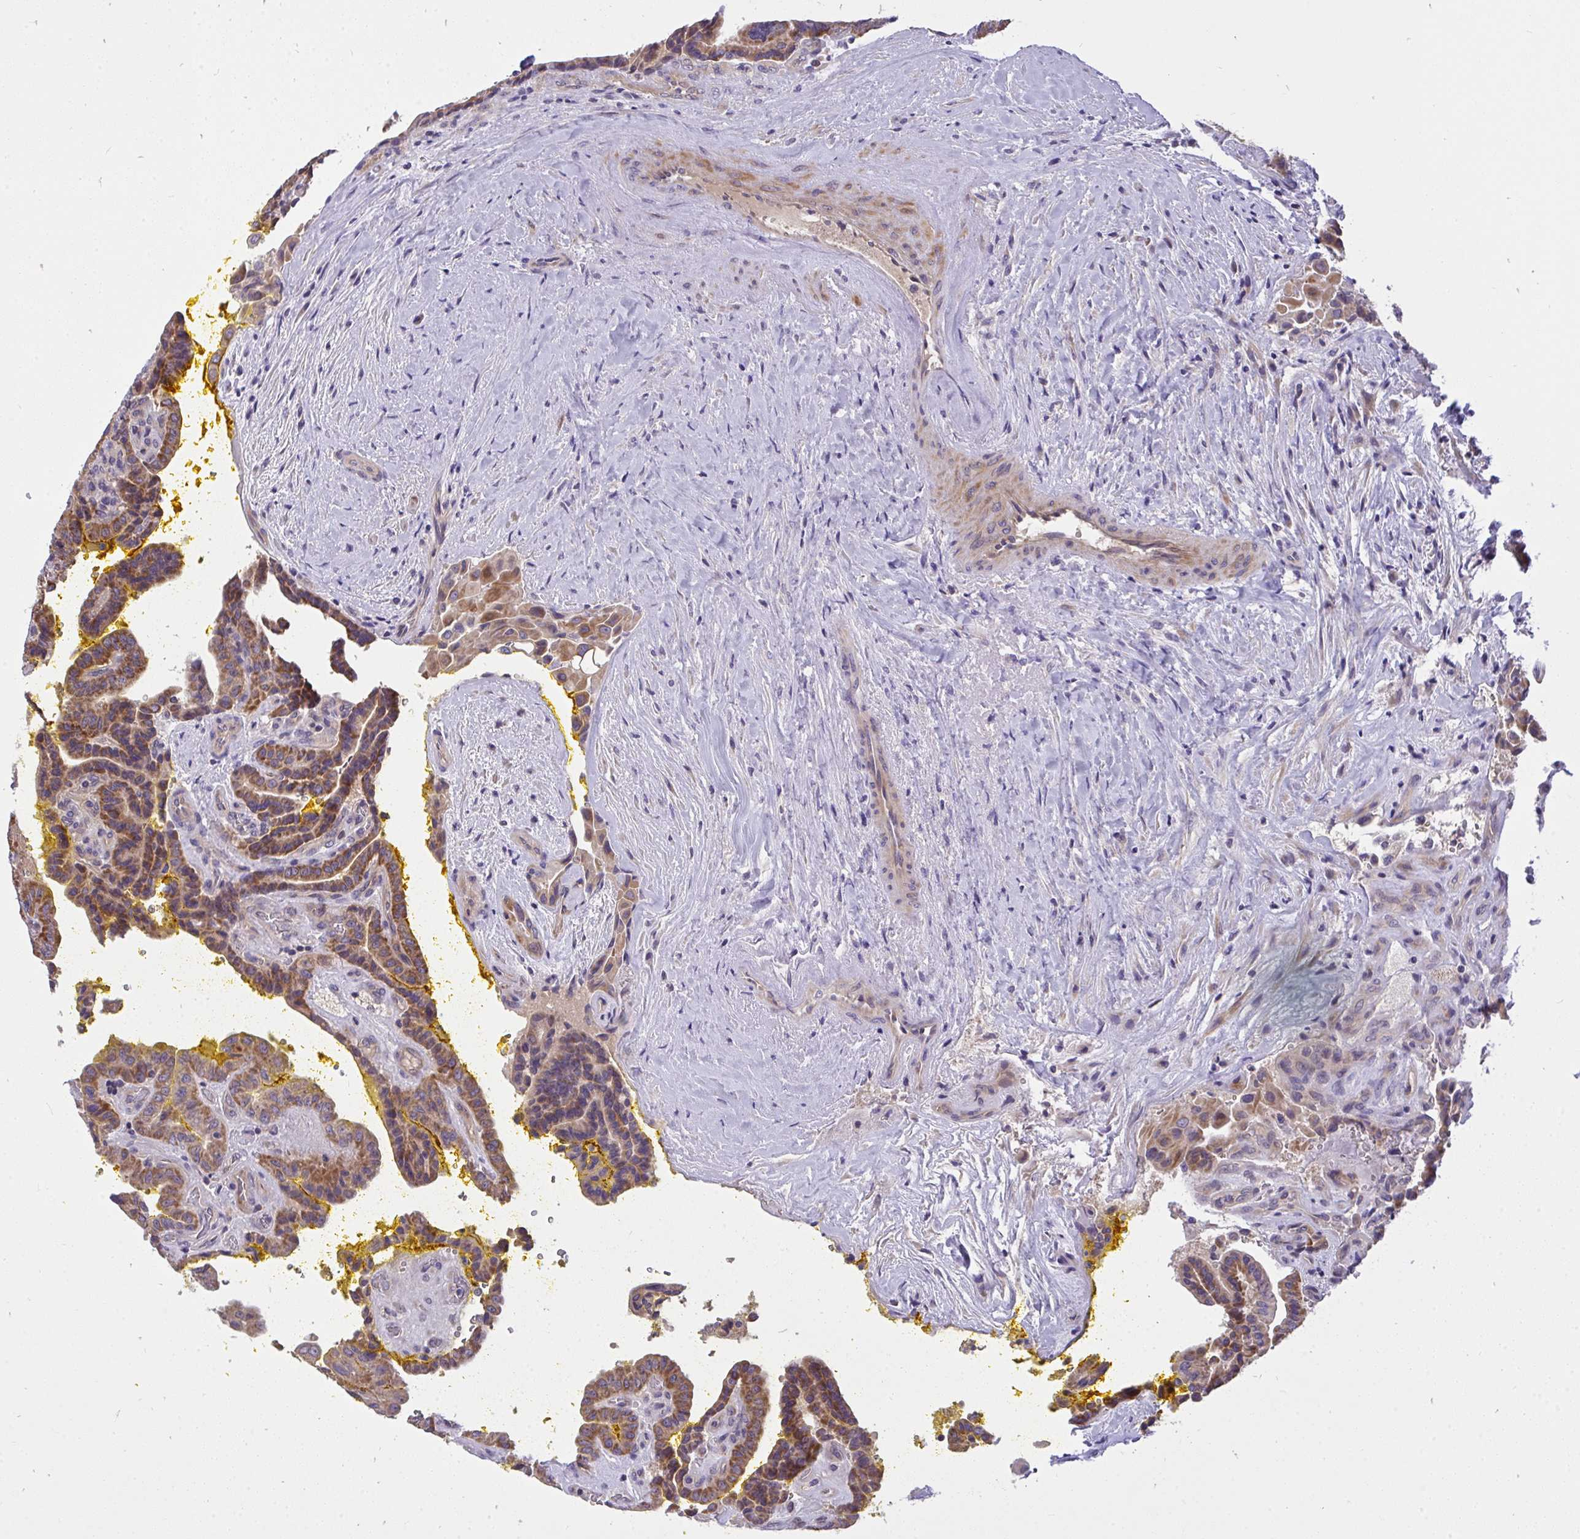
{"staining": {"intensity": "moderate", "quantity": ">75%", "location": "cytoplasmic/membranous"}, "tissue": "thyroid cancer", "cell_type": "Tumor cells", "image_type": "cancer", "snomed": [{"axis": "morphology", "description": "Papillary adenocarcinoma, NOS"}, {"axis": "topography", "description": "Thyroid gland"}], "caption": "Papillary adenocarcinoma (thyroid) was stained to show a protein in brown. There is medium levels of moderate cytoplasmic/membranous staining in approximately >75% of tumor cells. The protein of interest is shown in brown color, while the nuclei are stained blue.", "gene": "C19orf54", "patient": {"sex": "male", "age": 87}}